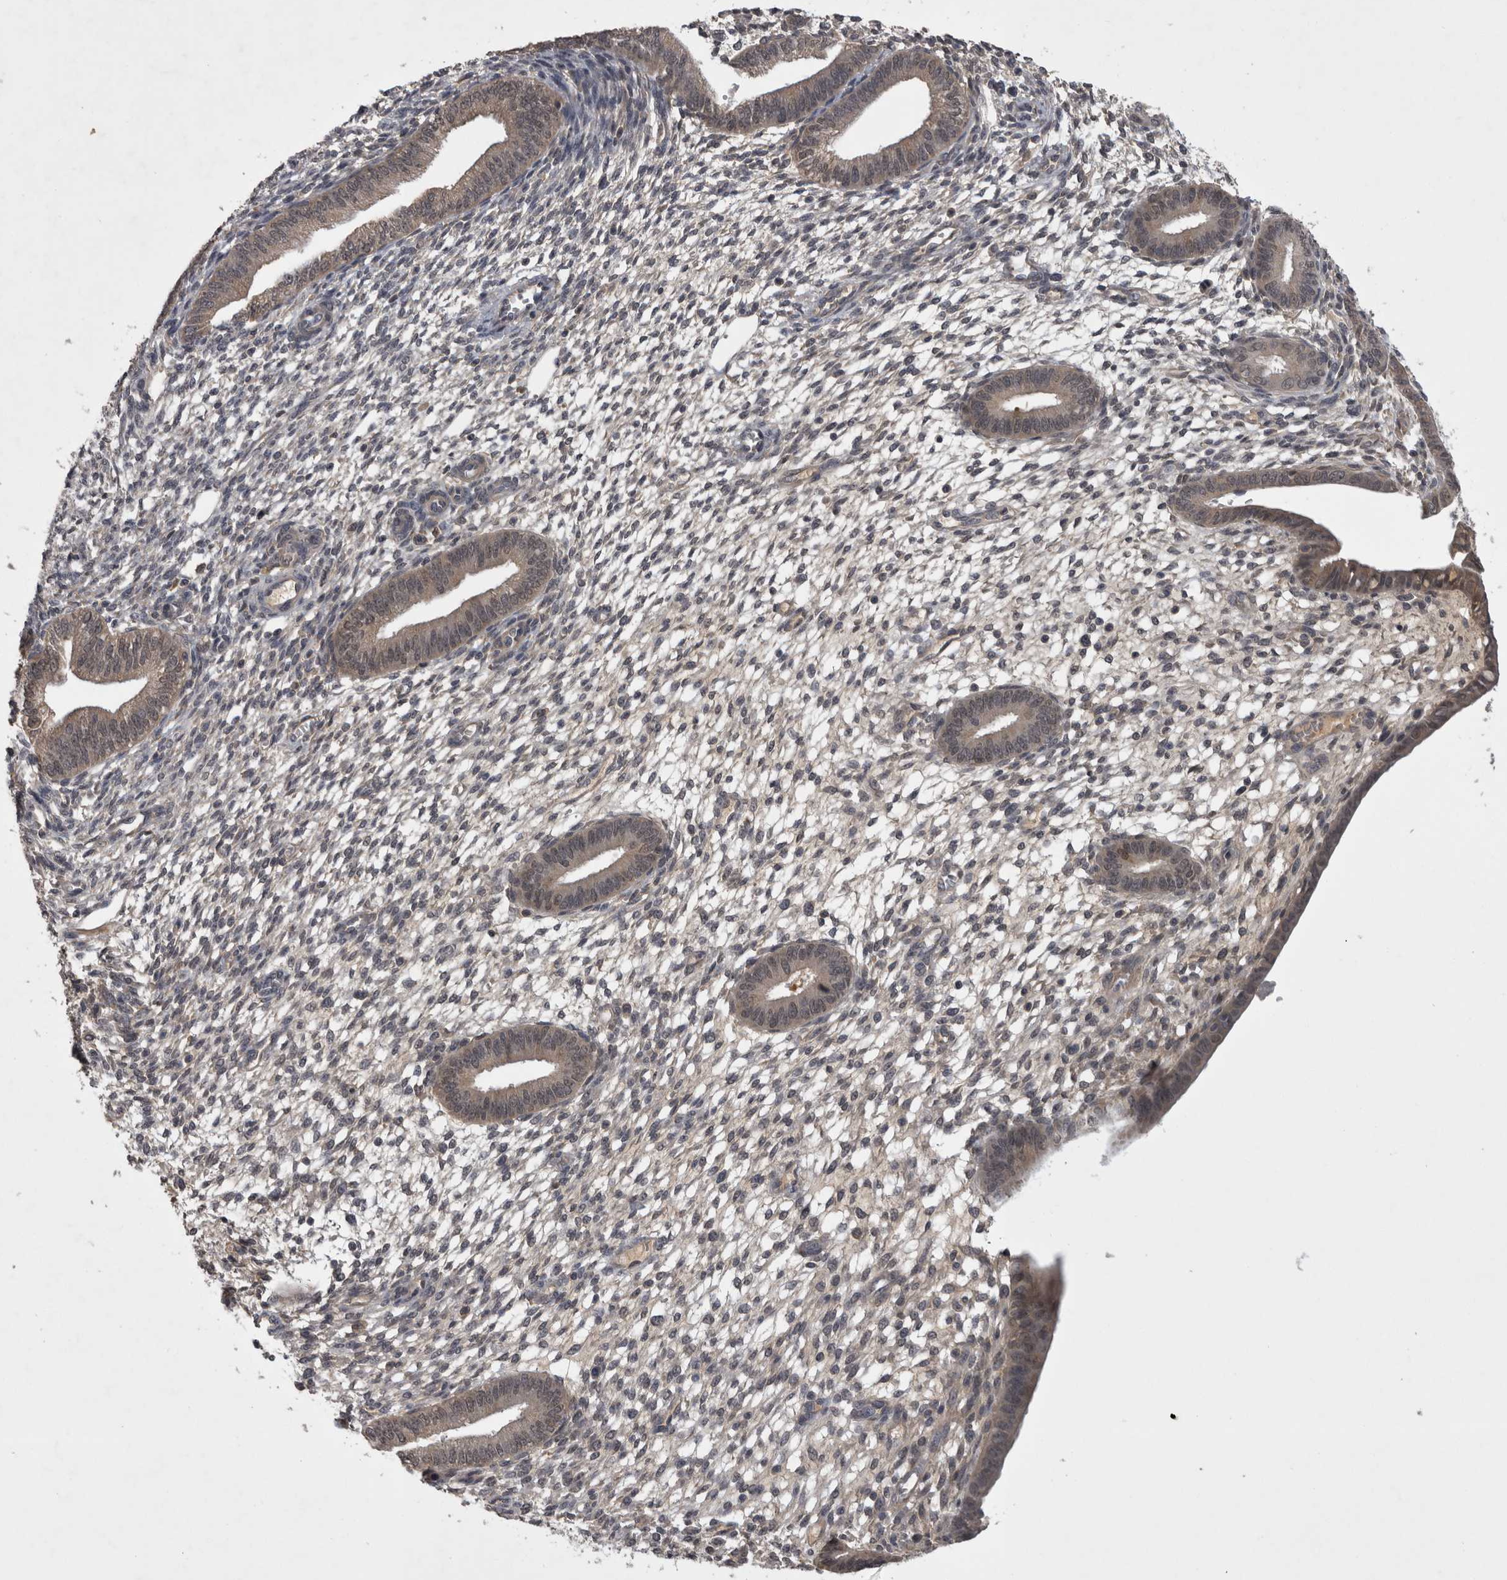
{"staining": {"intensity": "weak", "quantity": "<25%", "location": "cytoplasmic/membranous"}, "tissue": "endometrium", "cell_type": "Cells in endometrial stroma", "image_type": "normal", "snomed": [{"axis": "morphology", "description": "Normal tissue, NOS"}, {"axis": "topography", "description": "Endometrium"}], "caption": "Immunohistochemistry histopathology image of benign human endometrium stained for a protein (brown), which shows no staining in cells in endometrial stroma. The staining is performed using DAB (3,3'-diaminobenzidine) brown chromogen with nuclei counter-stained in using hematoxylin.", "gene": "ZNF114", "patient": {"sex": "female", "age": 46}}